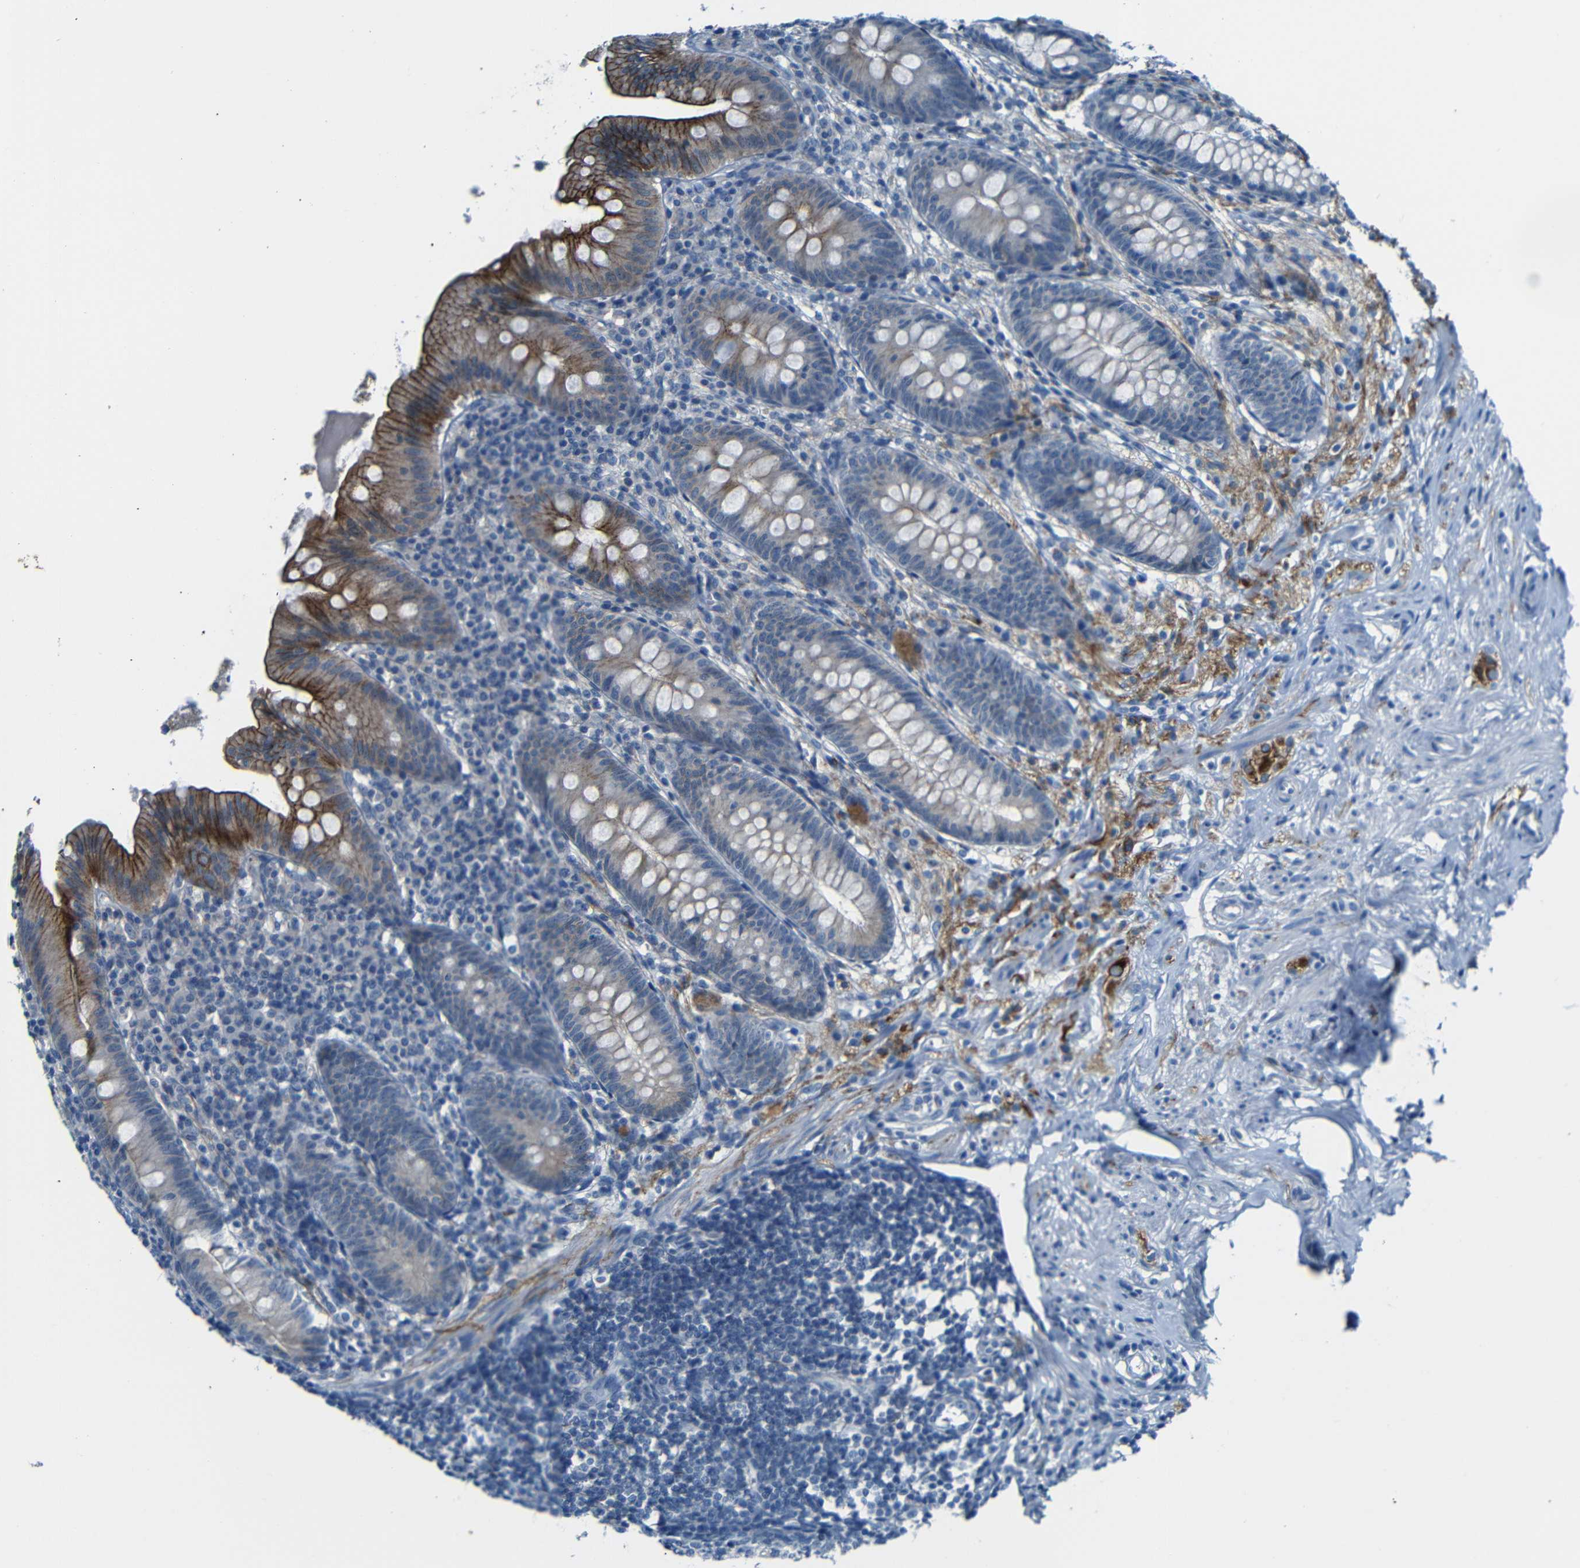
{"staining": {"intensity": "strong", "quantity": "25%-75%", "location": "cytoplasmic/membranous"}, "tissue": "appendix", "cell_type": "Glandular cells", "image_type": "normal", "snomed": [{"axis": "morphology", "description": "Normal tissue, NOS"}, {"axis": "topography", "description": "Appendix"}], "caption": "DAB immunohistochemical staining of normal human appendix displays strong cytoplasmic/membranous protein staining in approximately 25%-75% of glandular cells.", "gene": "ANK3", "patient": {"sex": "male", "age": 56}}